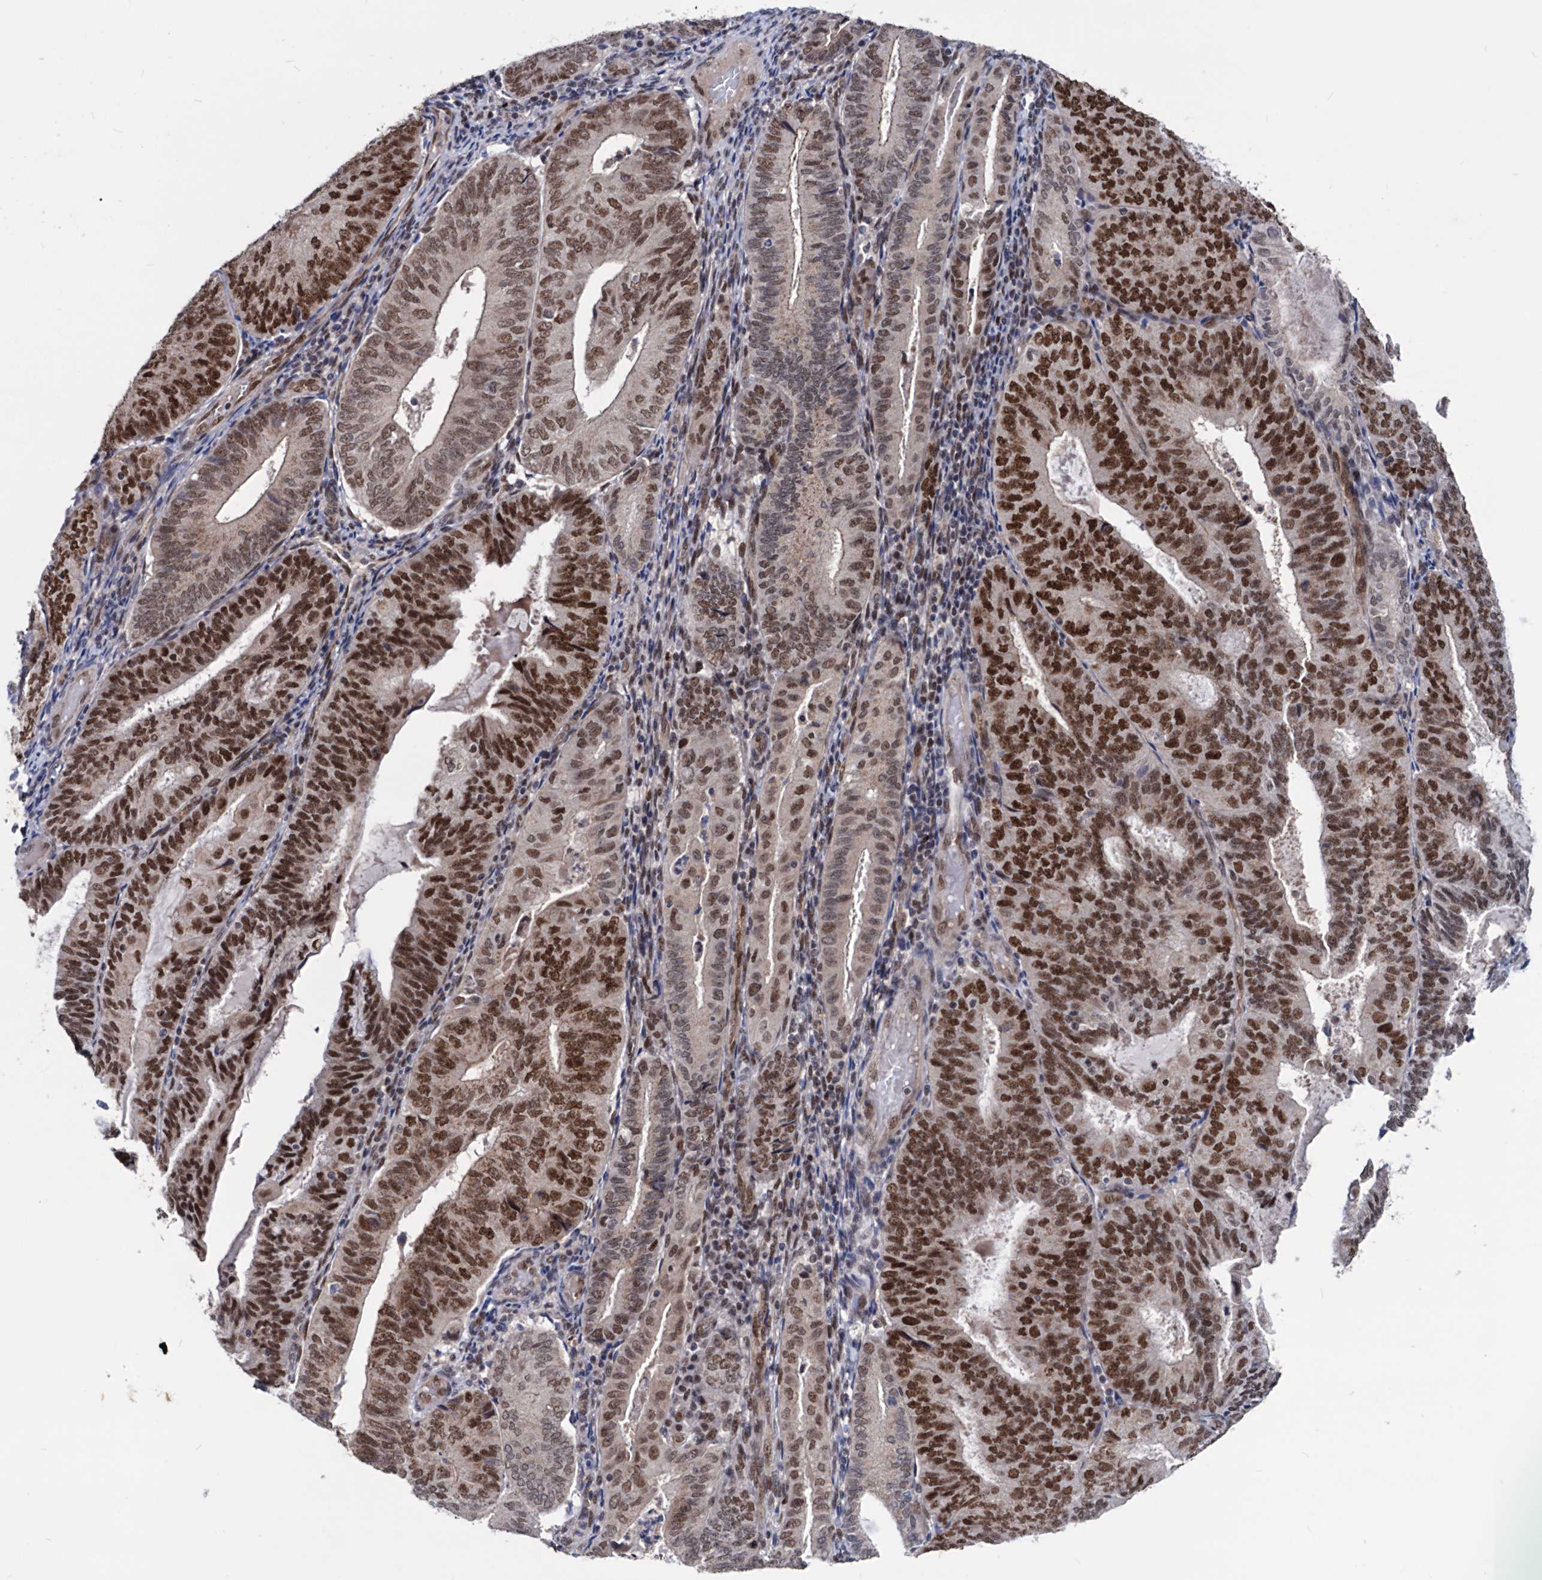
{"staining": {"intensity": "strong", "quantity": ">75%", "location": "nuclear"}, "tissue": "endometrial cancer", "cell_type": "Tumor cells", "image_type": "cancer", "snomed": [{"axis": "morphology", "description": "Adenocarcinoma, NOS"}, {"axis": "topography", "description": "Endometrium"}], "caption": "Protein expression by immunohistochemistry demonstrates strong nuclear expression in approximately >75% of tumor cells in endometrial cancer.", "gene": "GALNT11", "patient": {"sex": "female", "age": 81}}